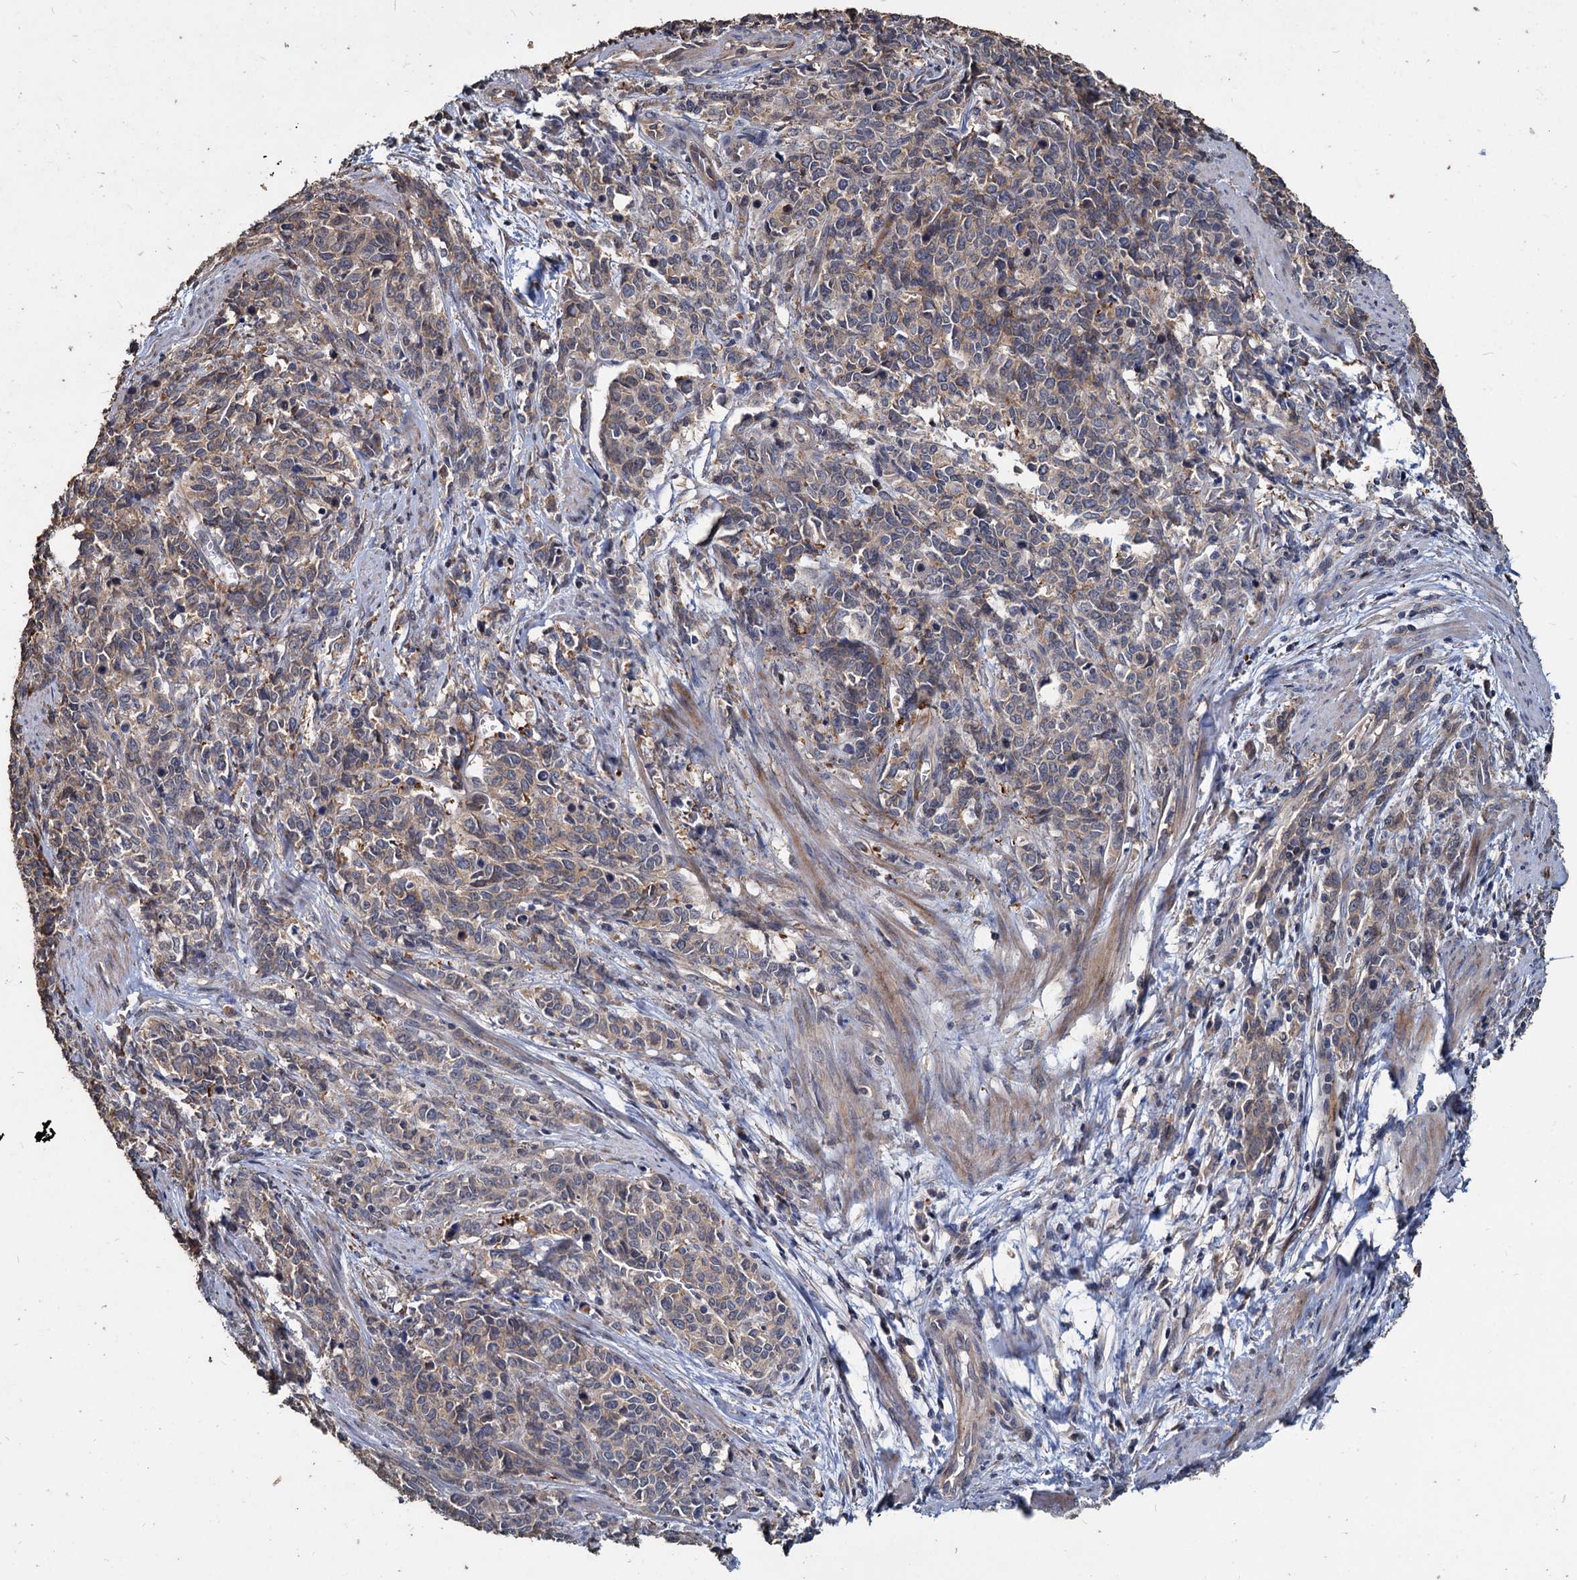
{"staining": {"intensity": "weak", "quantity": "25%-75%", "location": "cytoplasmic/membranous"}, "tissue": "cervical cancer", "cell_type": "Tumor cells", "image_type": "cancer", "snomed": [{"axis": "morphology", "description": "Squamous cell carcinoma, NOS"}, {"axis": "topography", "description": "Cervix"}], "caption": "IHC photomicrograph of neoplastic tissue: human squamous cell carcinoma (cervical) stained using immunohistochemistry (IHC) exhibits low levels of weak protein expression localized specifically in the cytoplasmic/membranous of tumor cells, appearing as a cytoplasmic/membranous brown color.", "gene": "DEPDC4", "patient": {"sex": "female", "age": 60}}